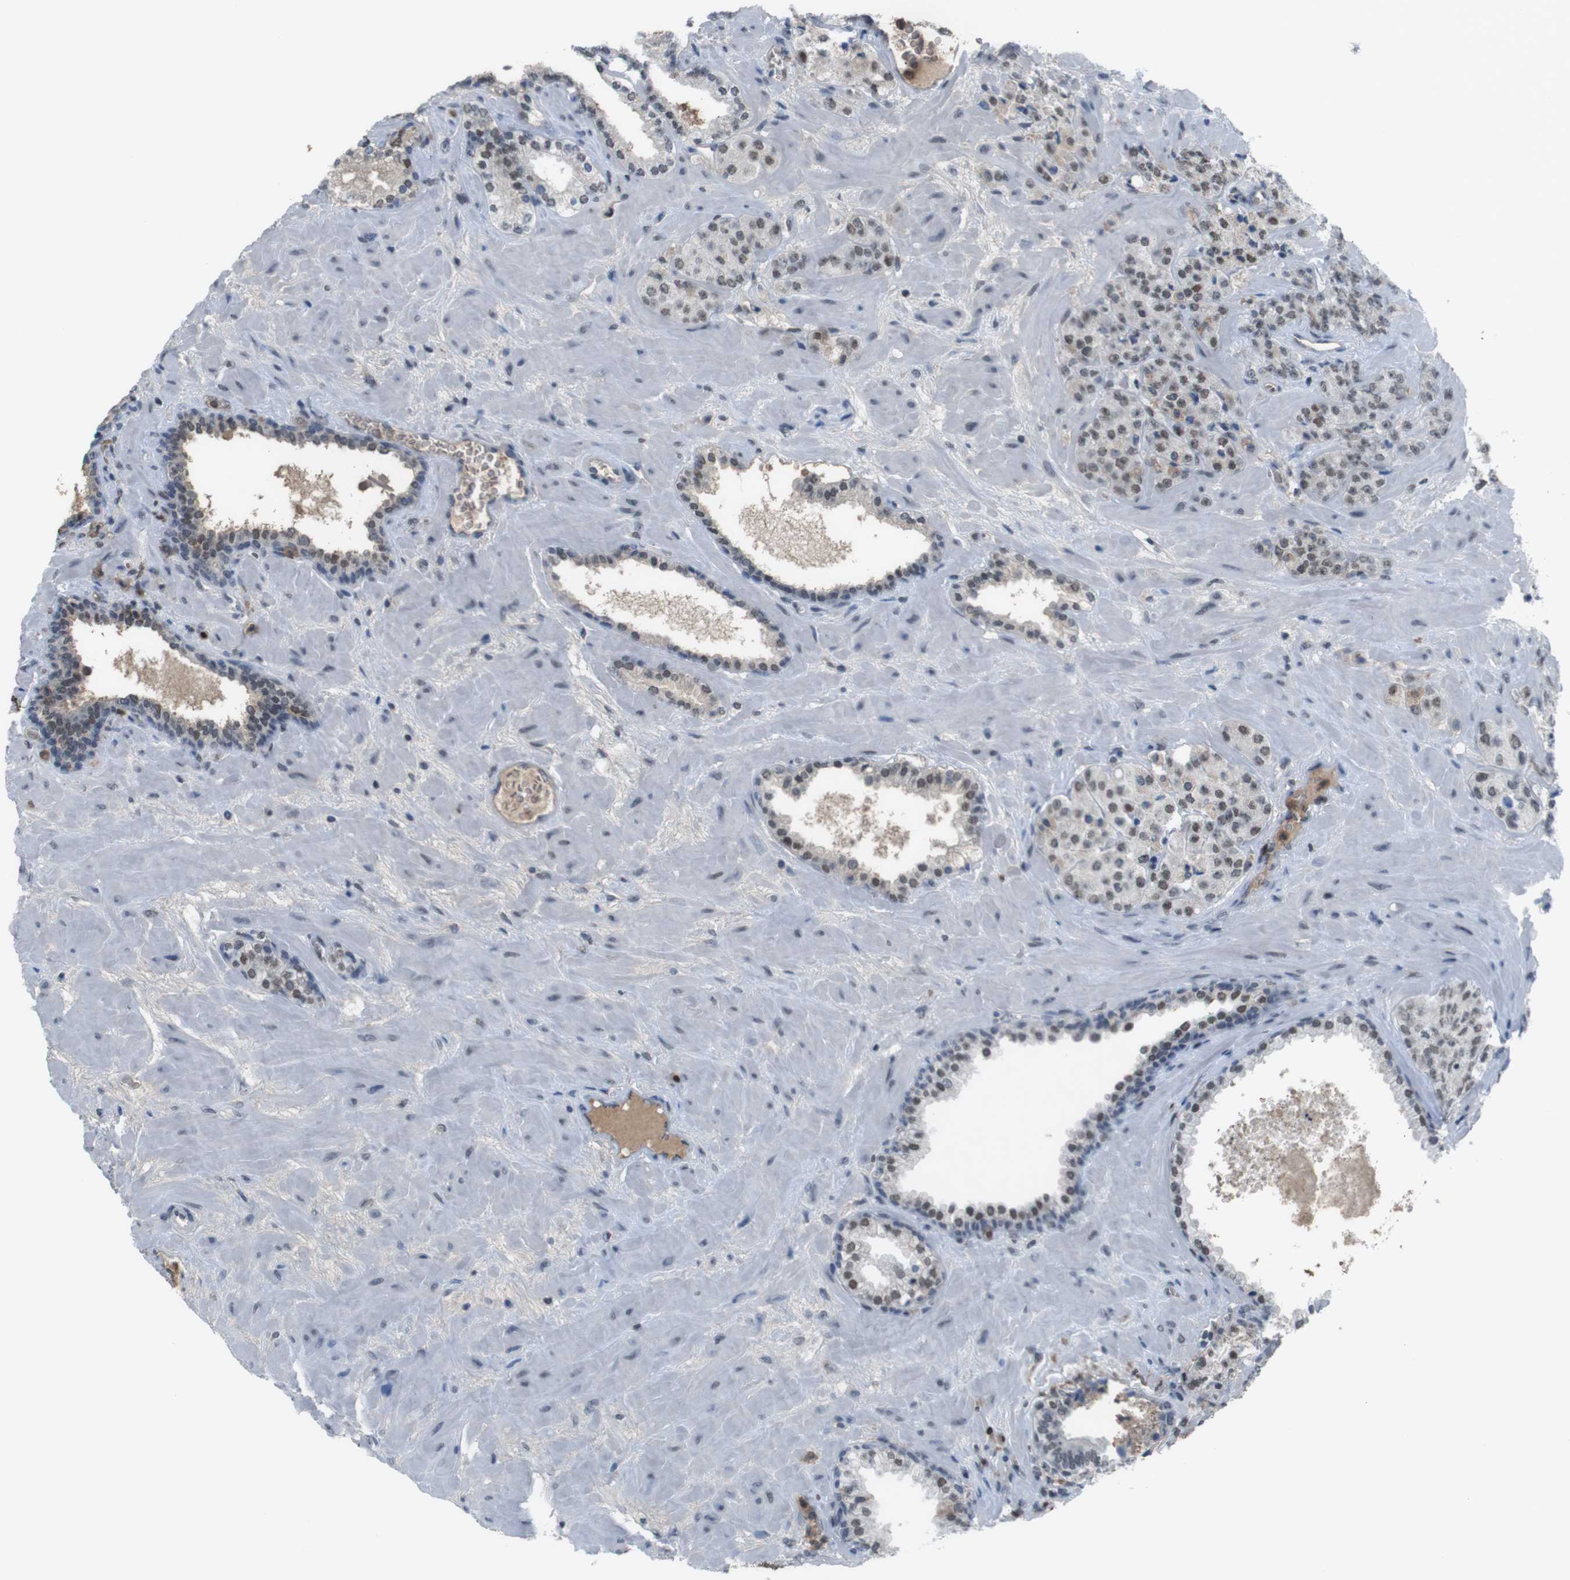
{"staining": {"intensity": "weak", "quantity": ">75%", "location": "nuclear"}, "tissue": "prostate cancer", "cell_type": "Tumor cells", "image_type": "cancer", "snomed": [{"axis": "morphology", "description": "Adenocarcinoma, High grade"}, {"axis": "topography", "description": "Prostate"}], "caption": "The micrograph exhibits staining of prostate cancer, revealing weak nuclear protein positivity (brown color) within tumor cells.", "gene": "SUB1", "patient": {"sex": "male", "age": 64}}